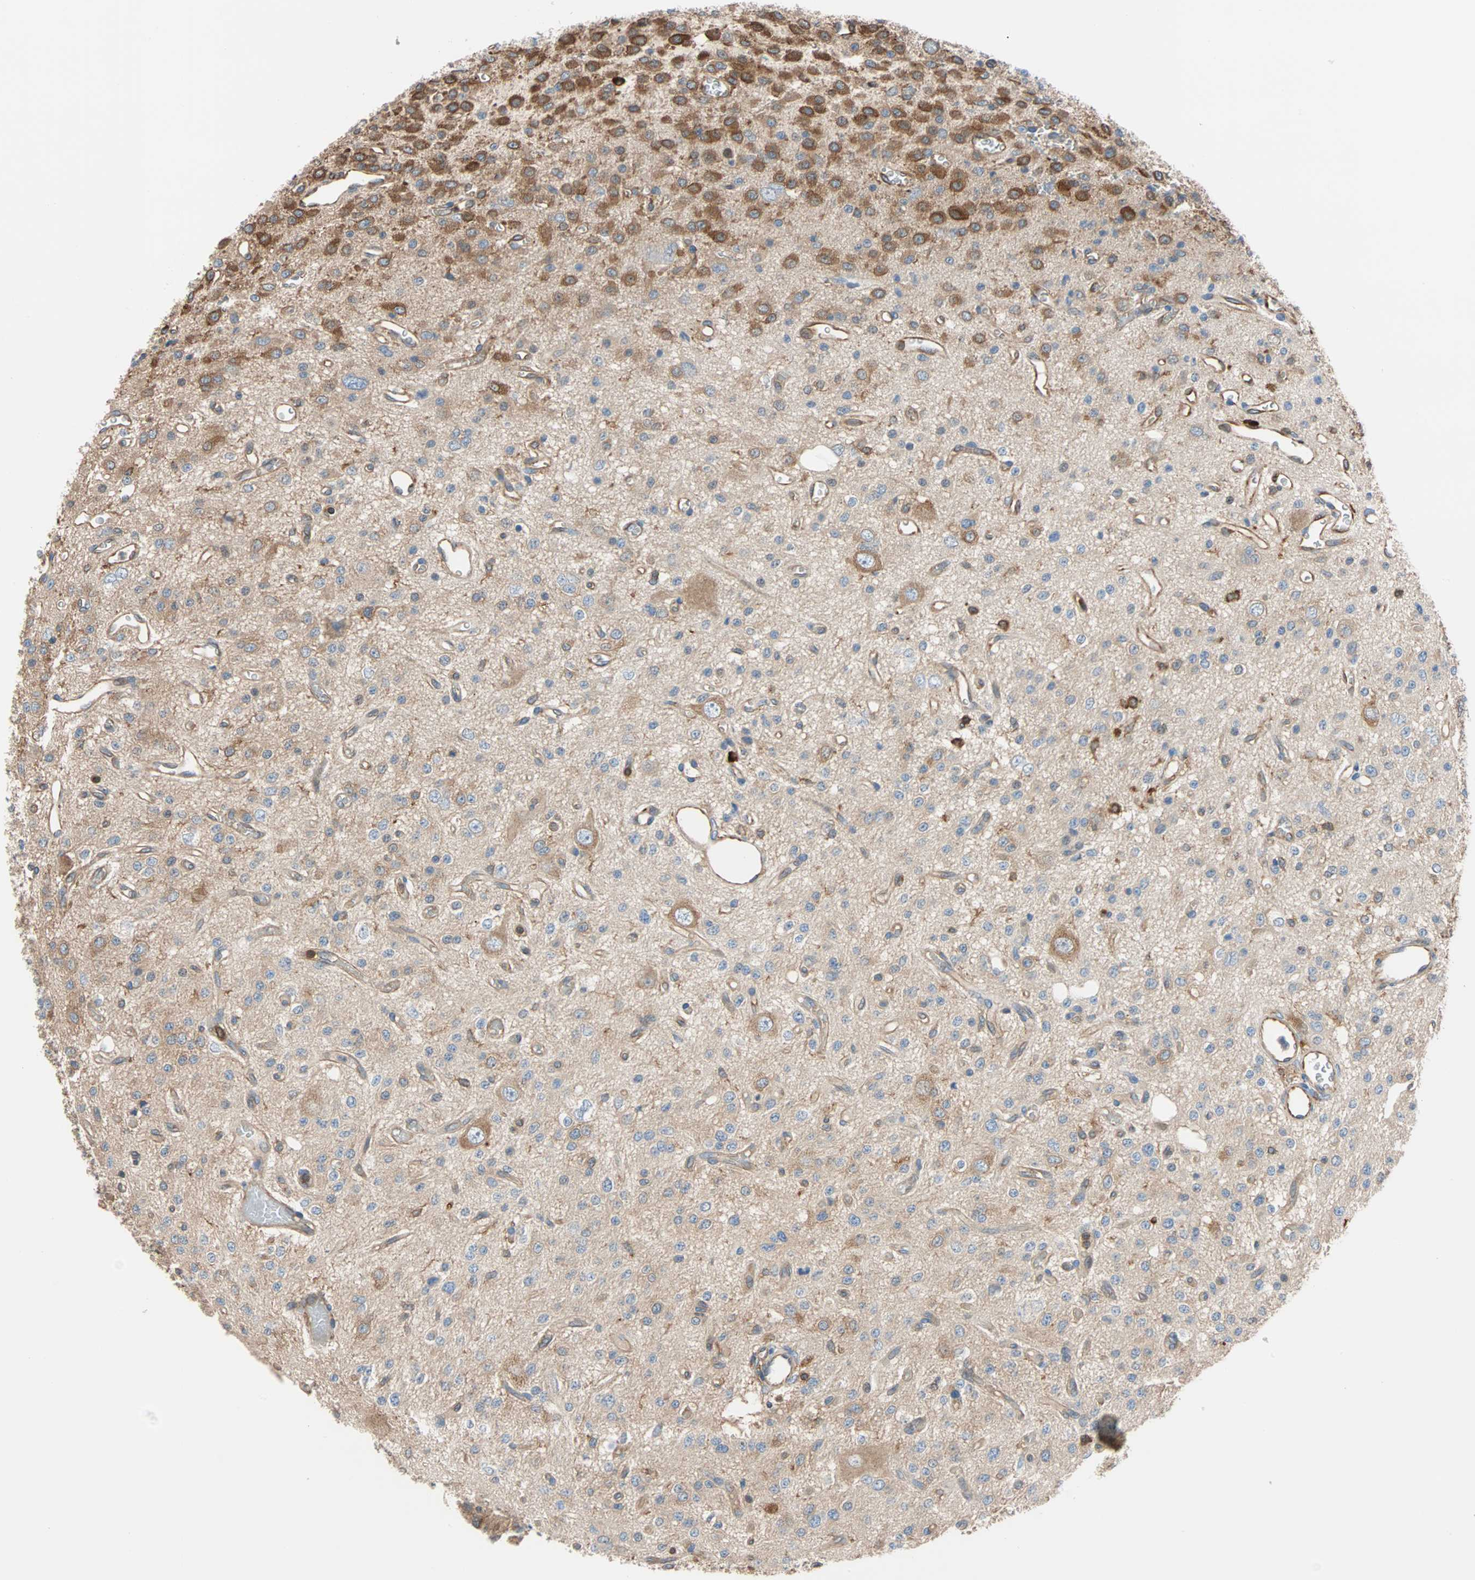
{"staining": {"intensity": "strong", "quantity": "25%-75%", "location": "cytoplasmic/membranous"}, "tissue": "glioma", "cell_type": "Tumor cells", "image_type": "cancer", "snomed": [{"axis": "morphology", "description": "Glioma, malignant, Low grade"}, {"axis": "topography", "description": "Brain"}], "caption": "A high amount of strong cytoplasmic/membranous positivity is seen in about 25%-75% of tumor cells in glioma tissue.", "gene": "EEF2", "patient": {"sex": "male", "age": 38}}